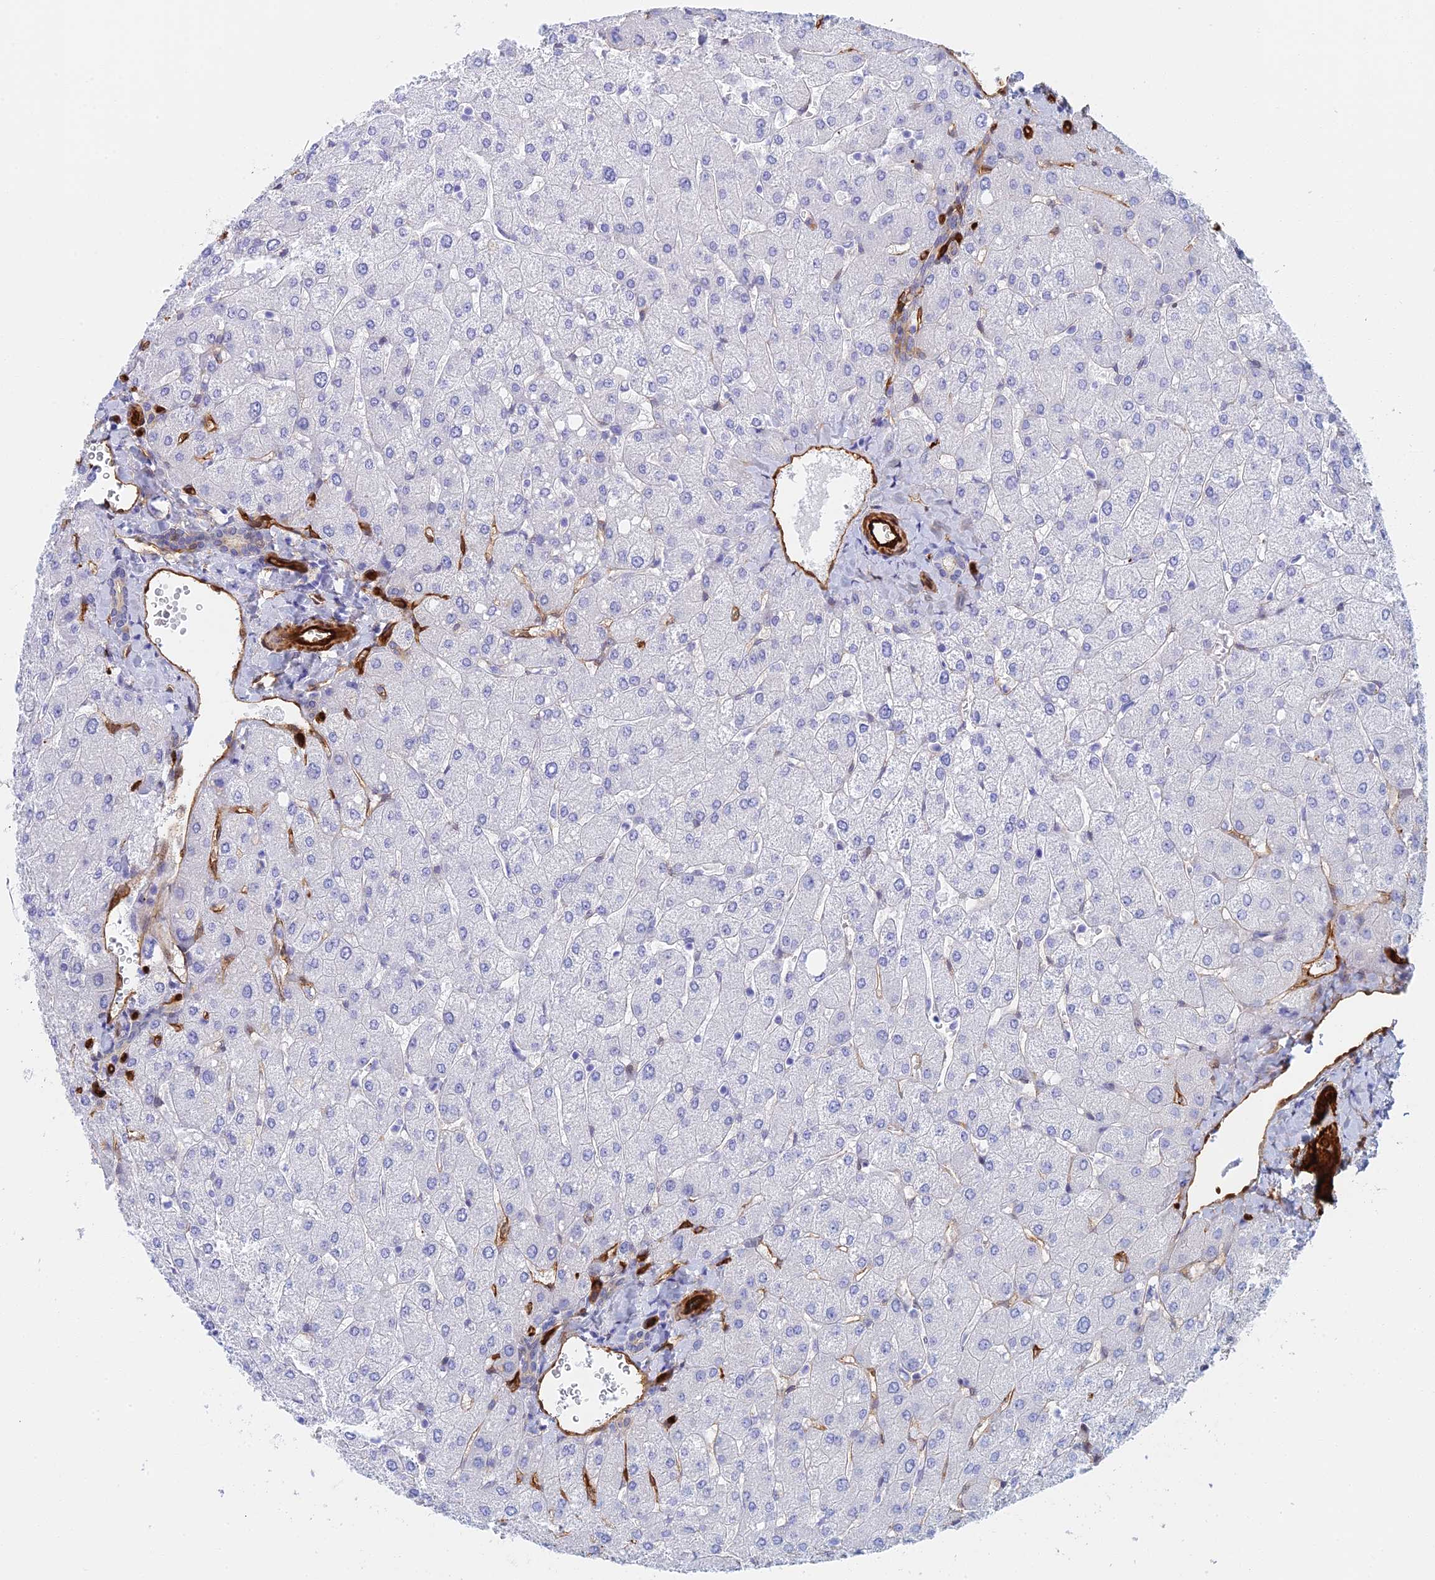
{"staining": {"intensity": "negative", "quantity": "none", "location": "none"}, "tissue": "liver", "cell_type": "Cholangiocytes", "image_type": "normal", "snomed": [{"axis": "morphology", "description": "Normal tissue, NOS"}, {"axis": "topography", "description": "Liver"}], "caption": "Human liver stained for a protein using IHC exhibits no staining in cholangiocytes.", "gene": "CRIP2", "patient": {"sex": "male", "age": 55}}